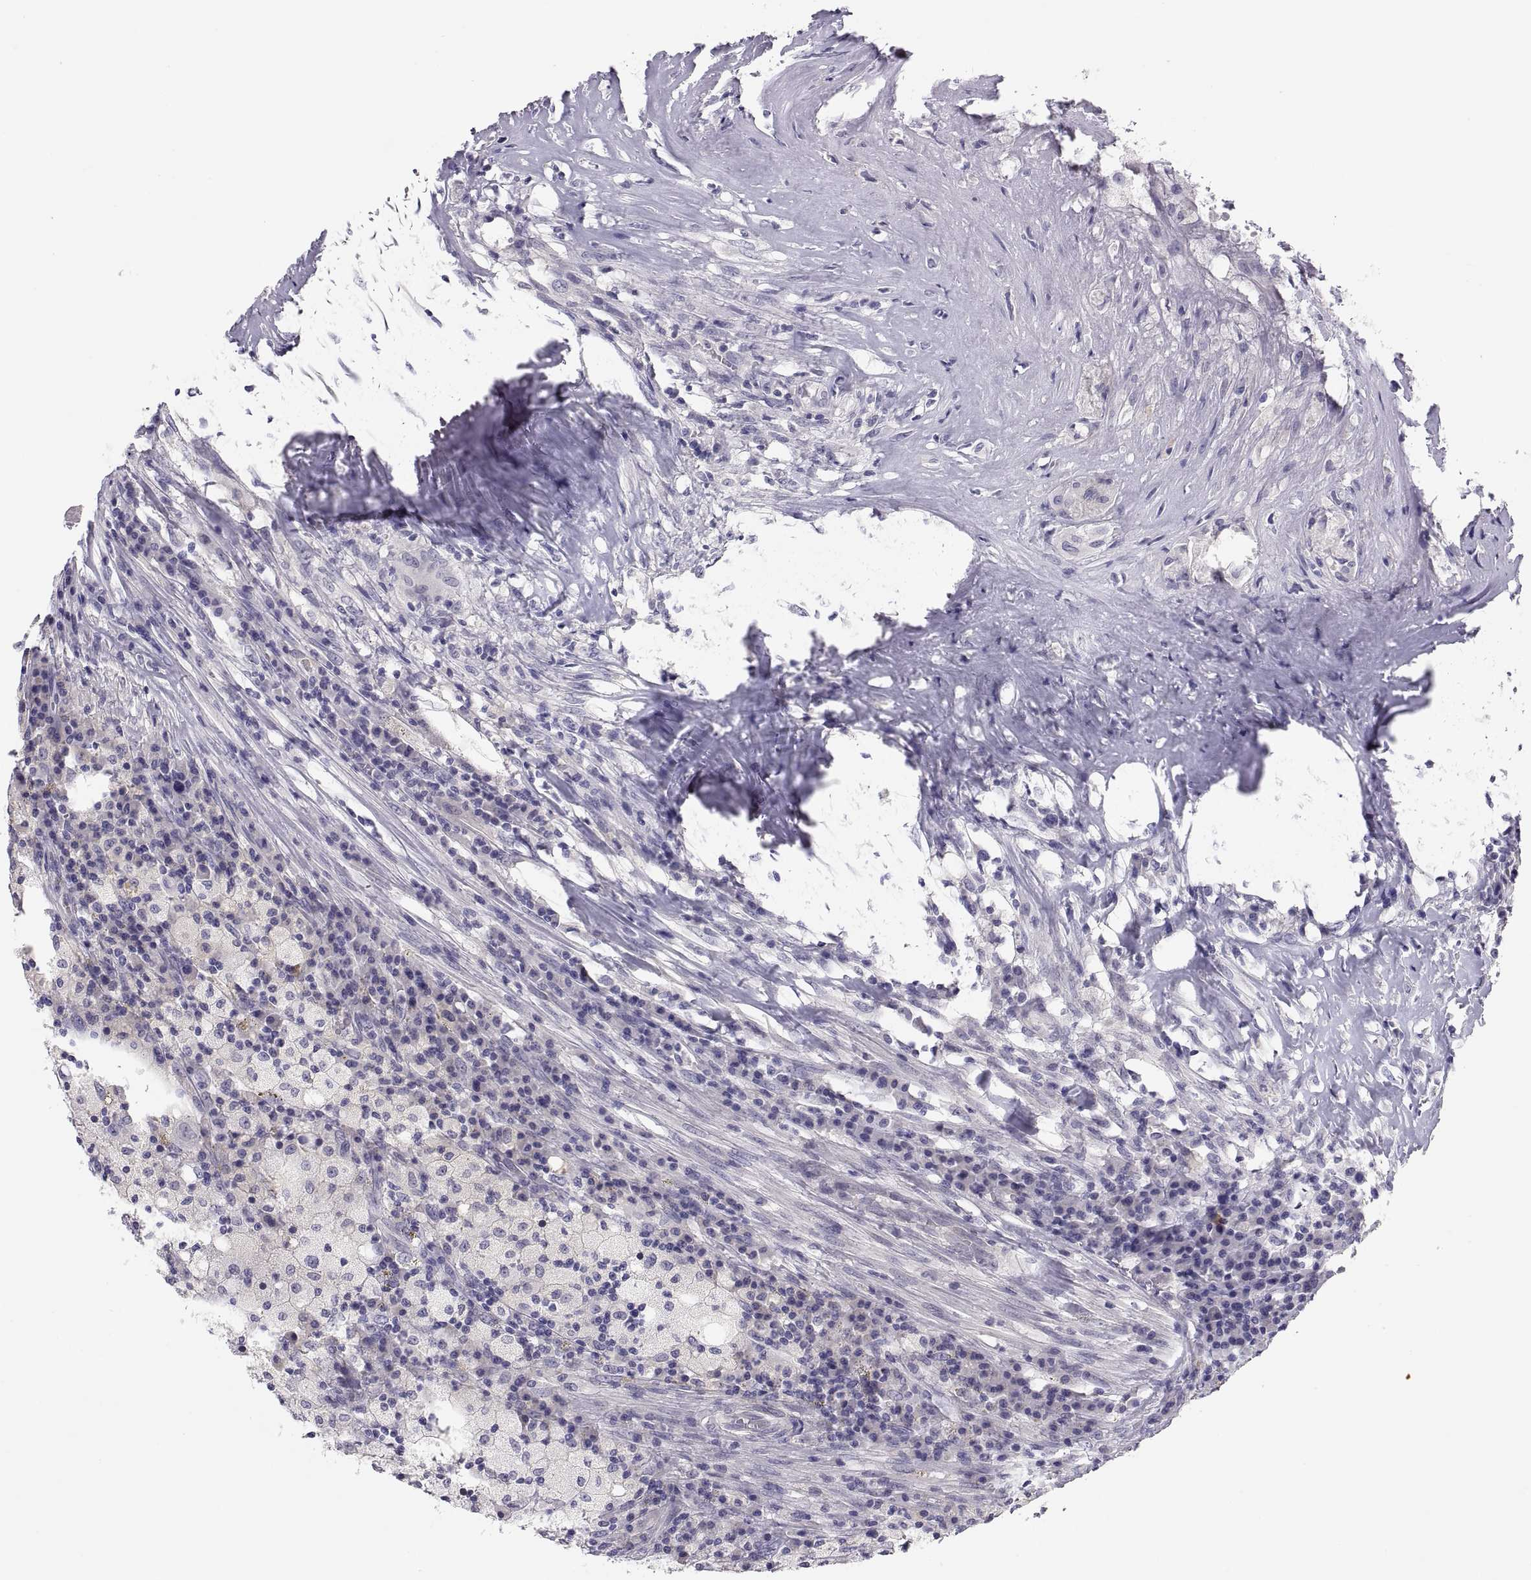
{"staining": {"intensity": "negative", "quantity": "none", "location": "none"}, "tissue": "testis cancer", "cell_type": "Tumor cells", "image_type": "cancer", "snomed": [{"axis": "morphology", "description": "Necrosis, NOS"}, {"axis": "morphology", "description": "Carcinoma, Embryonal, NOS"}, {"axis": "topography", "description": "Testis"}], "caption": "Testis cancer (embryonal carcinoma) stained for a protein using immunohistochemistry (IHC) exhibits no positivity tumor cells.", "gene": "STRC", "patient": {"sex": "male", "age": 19}}